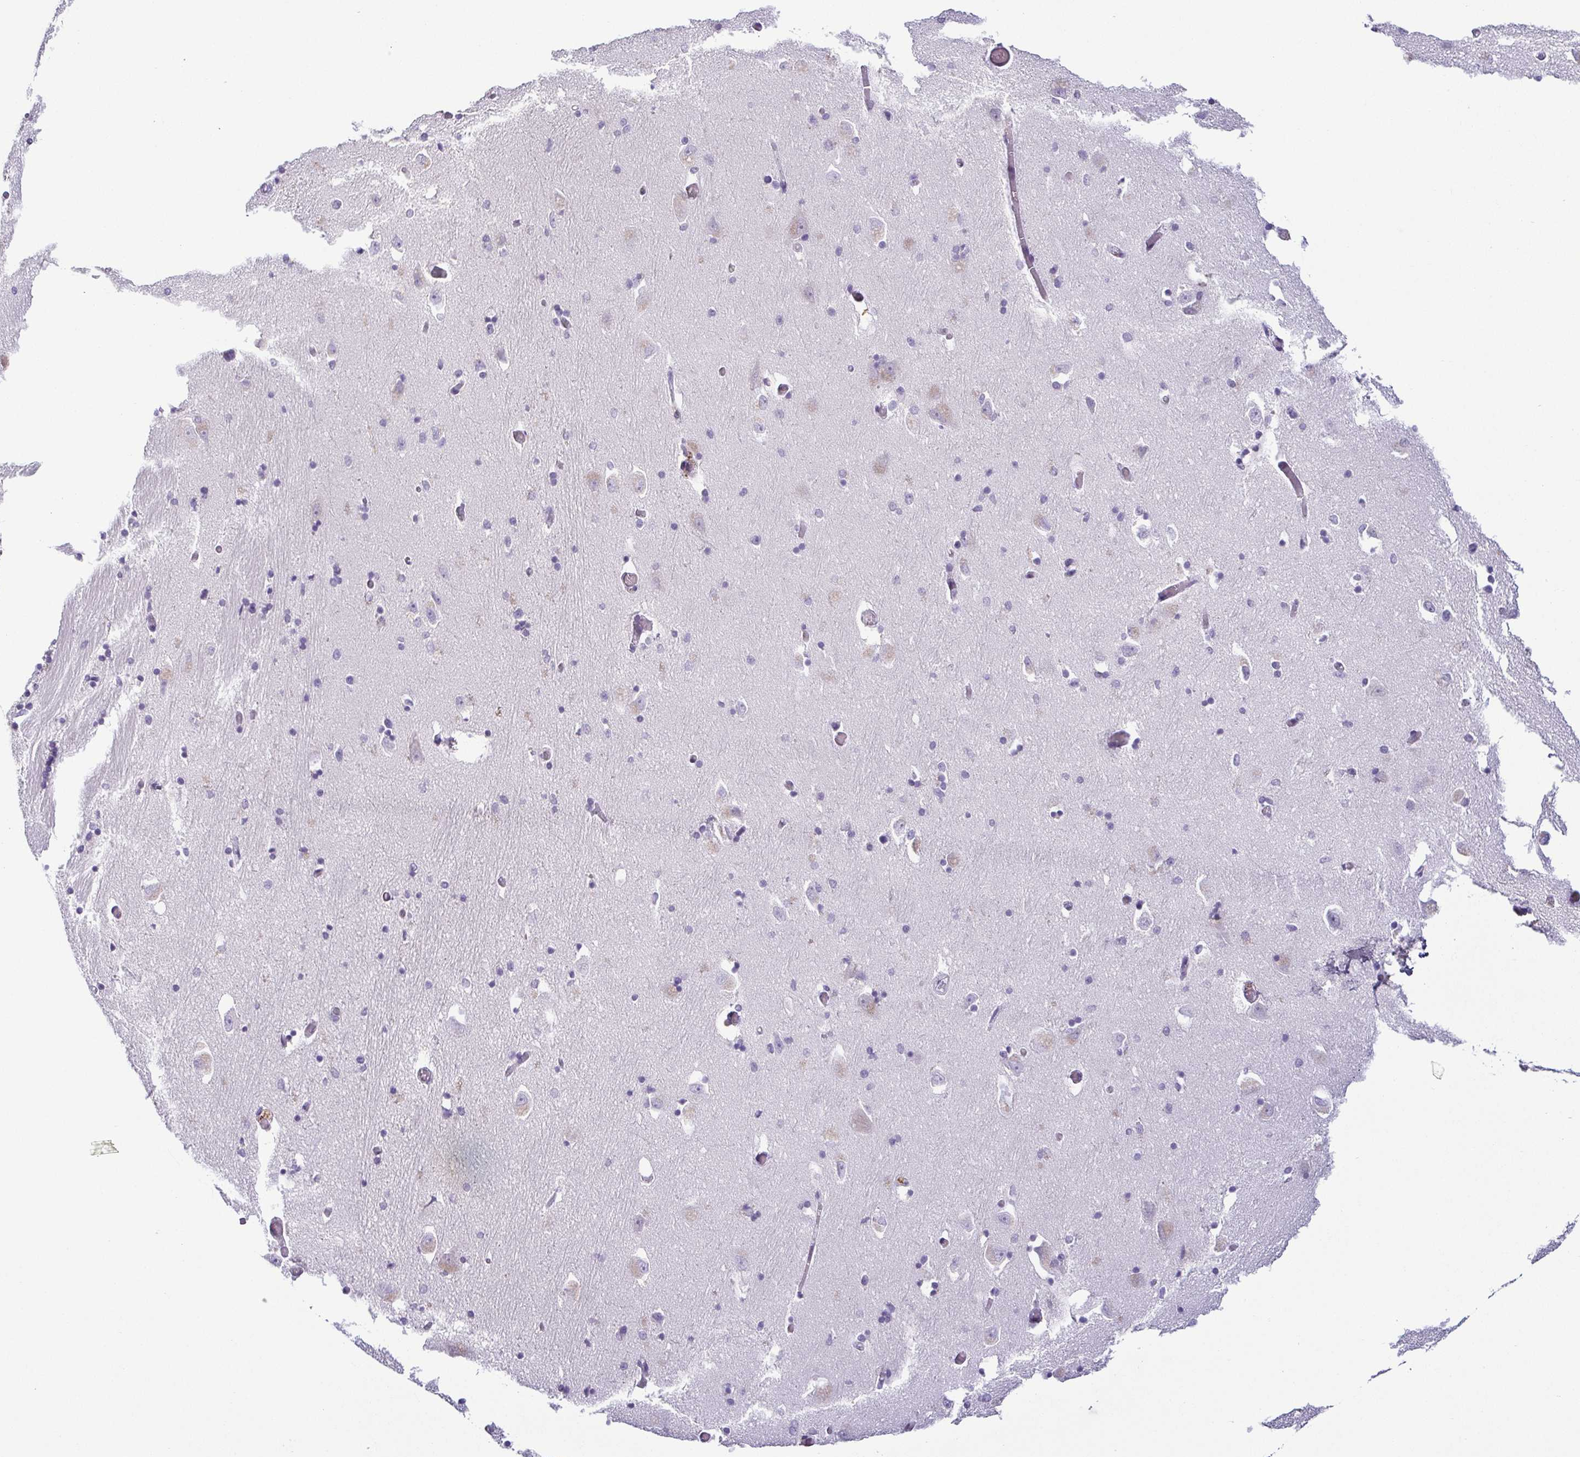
{"staining": {"intensity": "negative", "quantity": "none", "location": "none"}, "tissue": "caudate", "cell_type": "Glial cells", "image_type": "normal", "snomed": [{"axis": "morphology", "description": "Normal tissue, NOS"}, {"axis": "topography", "description": "Lateral ventricle wall"}, {"axis": "topography", "description": "Hippocampus"}], "caption": "Histopathology image shows no protein staining in glial cells of benign caudate.", "gene": "TCF3", "patient": {"sex": "female", "age": 63}}